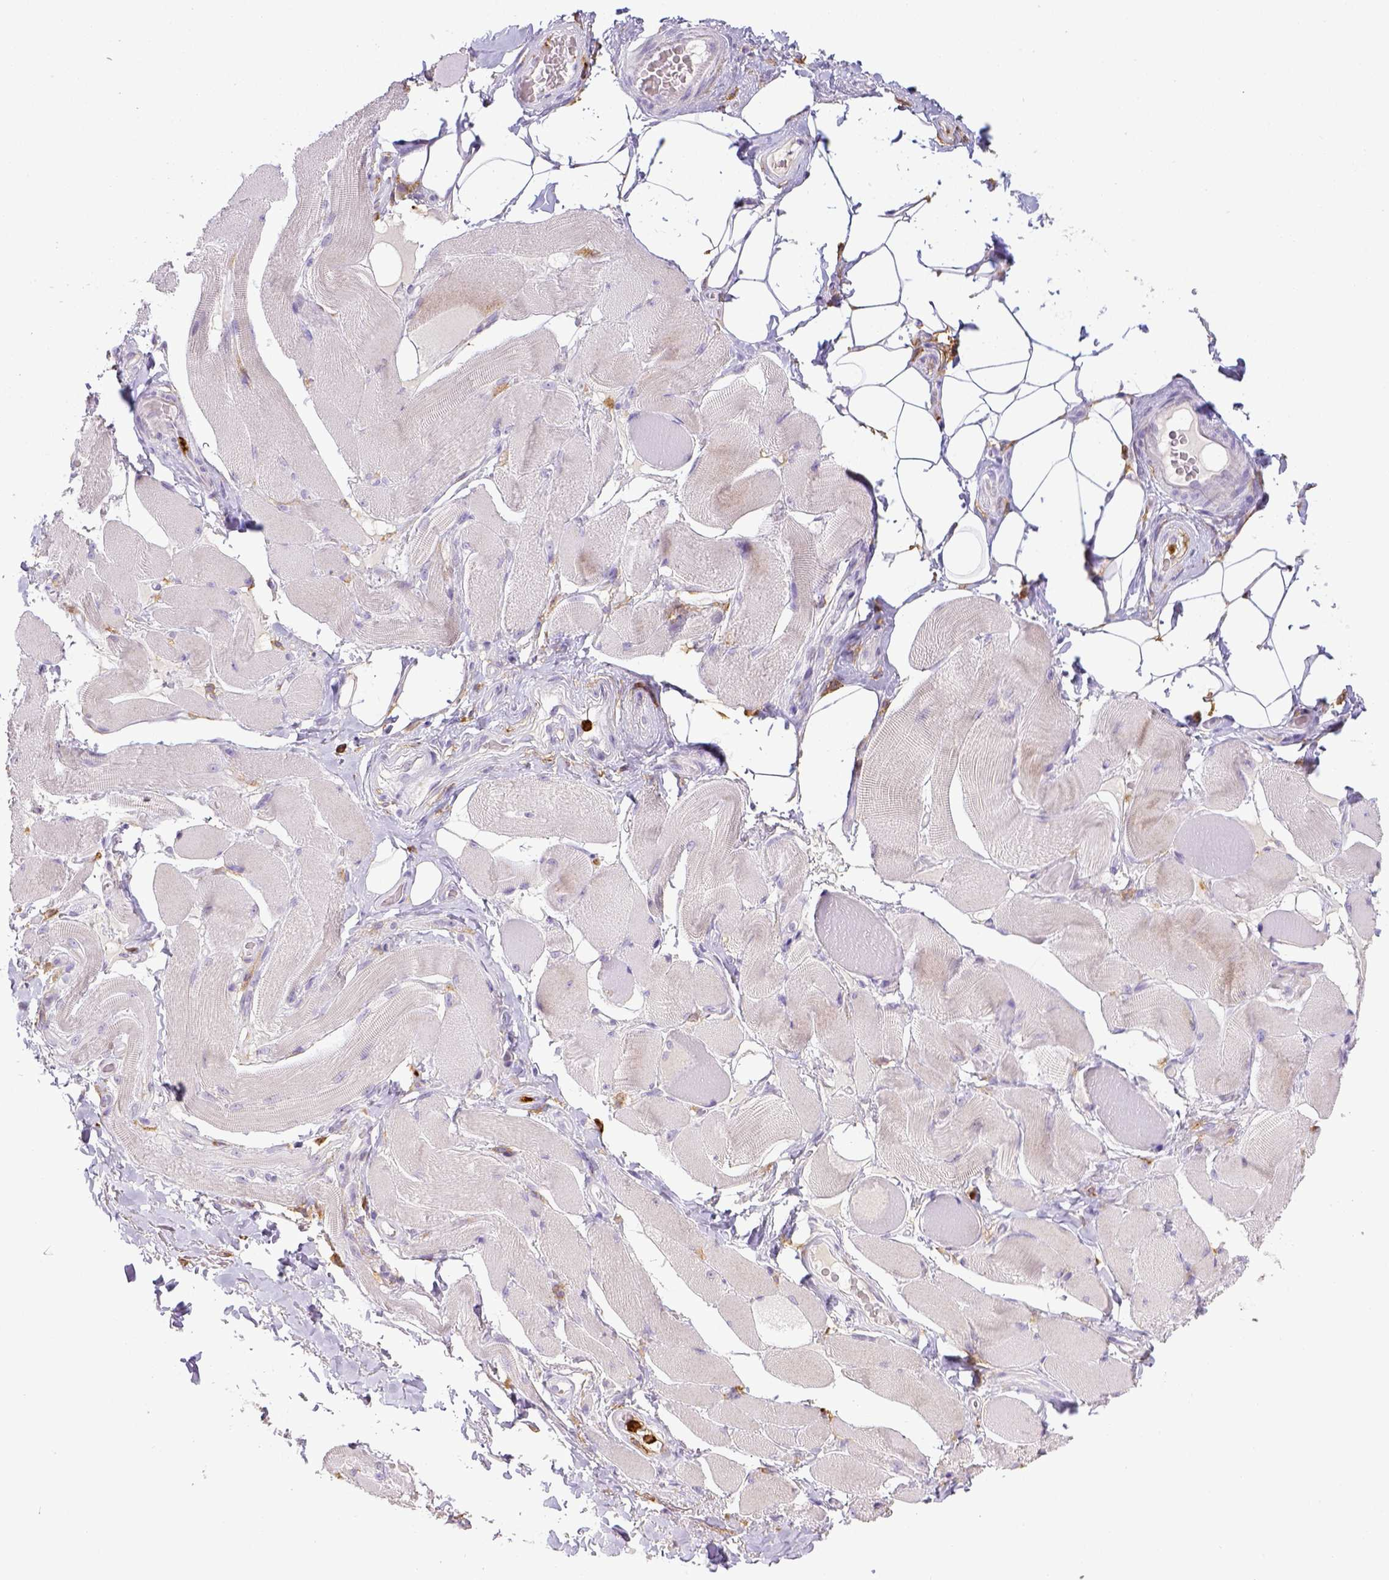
{"staining": {"intensity": "negative", "quantity": "none", "location": "none"}, "tissue": "skeletal muscle", "cell_type": "Myocytes", "image_type": "normal", "snomed": [{"axis": "morphology", "description": "Normal tissue, NOS"}, {"axis": "topography", "description": "Skeletal muscle"}, {"axis": "topography", "description": "Anal"}, {"axis": "topography", "description": "Peripheral nerve tissue"}], "caption": "IHC histopathology image of normal skeletal muscle: skeletal muscle stained with DAB reveals no significant protein staining in myocytes. (DAB immunohistochemistry (IHC) visualized using brightfield microscopy, high magnification).", "gene": "ITGAM", "patient": {"sex": "male", "age": 53}}